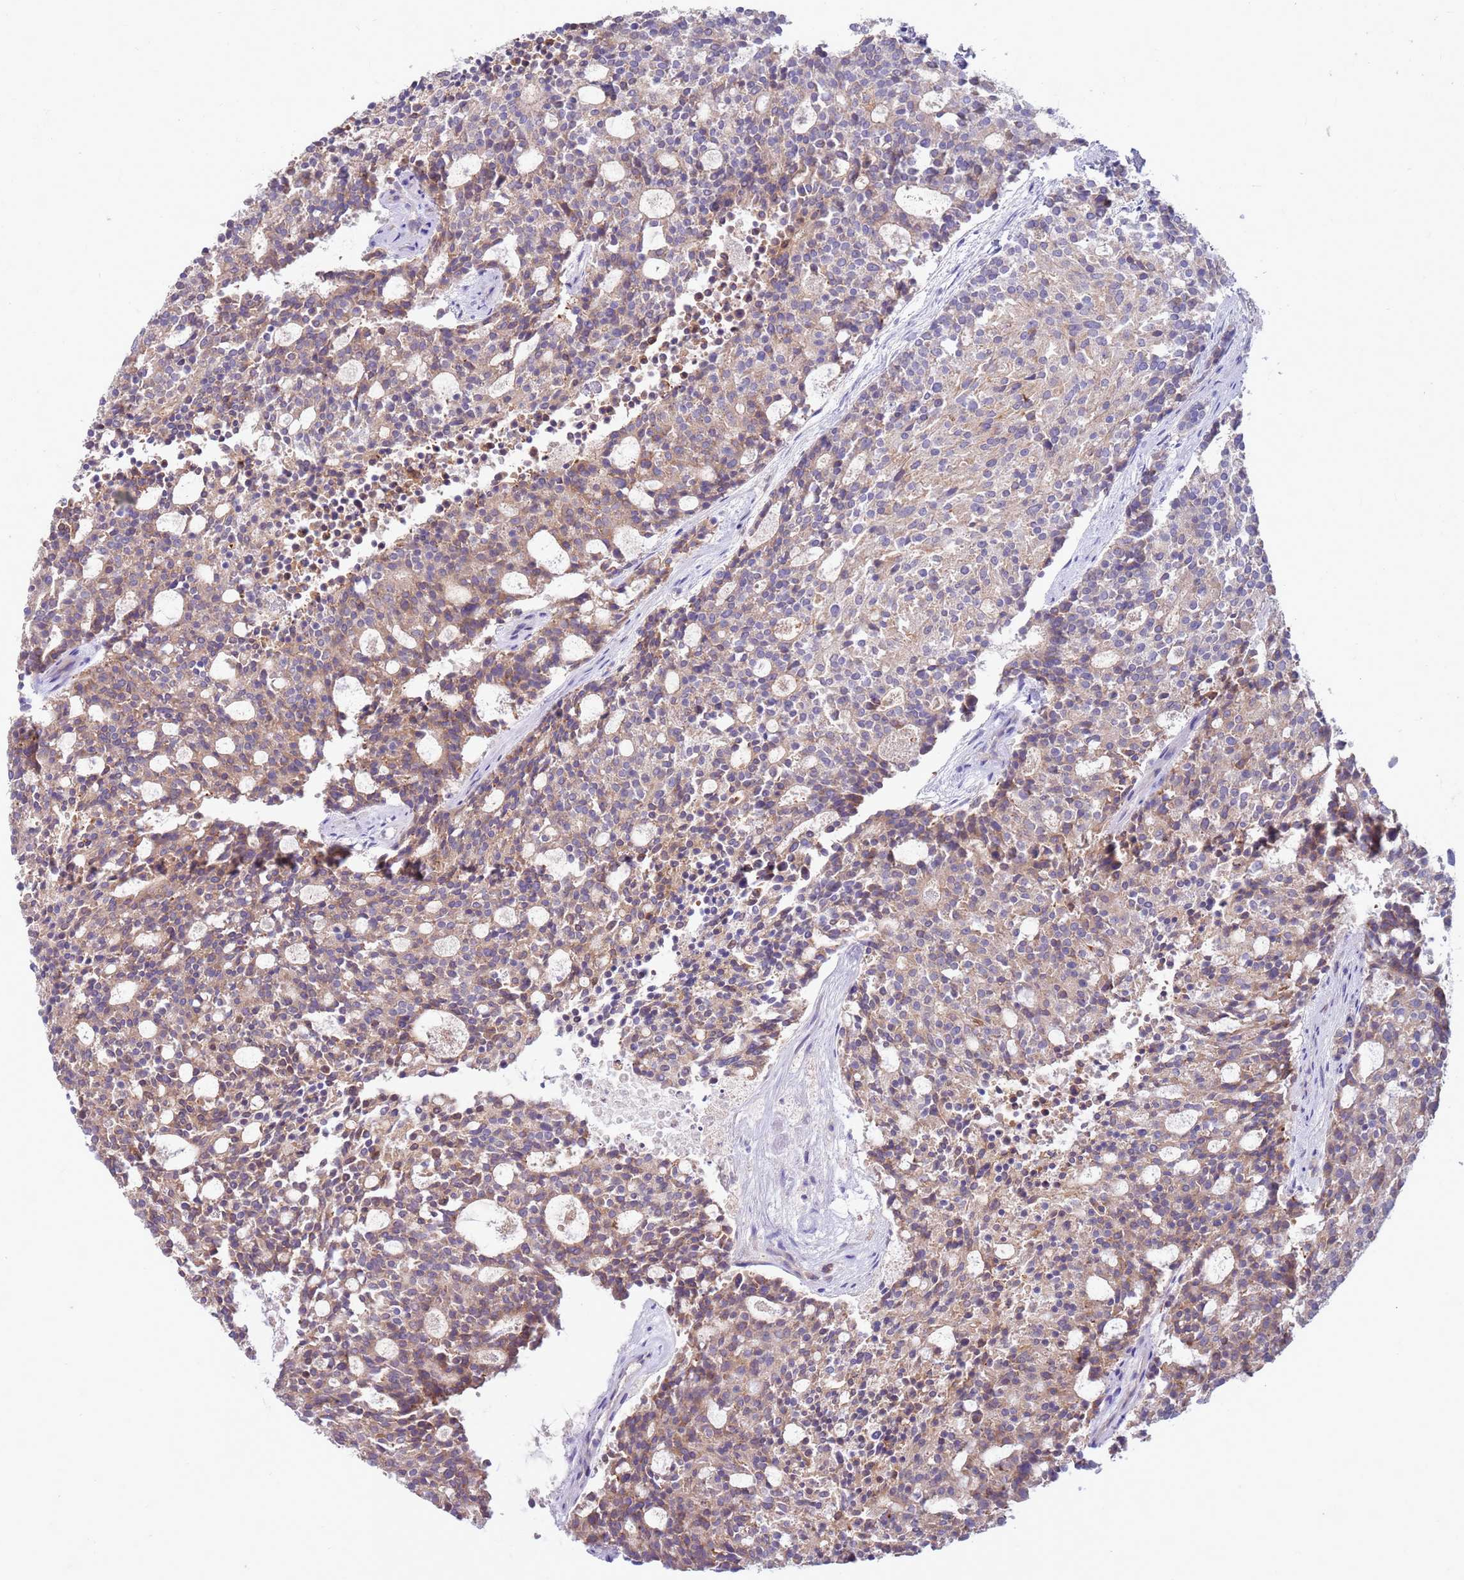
{"staining": {"intensity": "weak", "quantity": "25%-75%", "location": "cytoplasmic/membranous"}, "tissue": "carcinoid", "cell_type": "Tumor cells", "image_type": "cancer", "snomed": [{"axis": "morphology", "description": "Carcinoid, malignant, NOS"}, {"axis": "topography", "description": "Pancreas"}], "caption": "A low amount of weak cytoplasmic/membranous staining is identified in approximately 25%-75% of tumor cells in carcinoid (malignant) tissue.", "gene": "SLC44A4", "patient": {"sex": "female", "age": 54}}